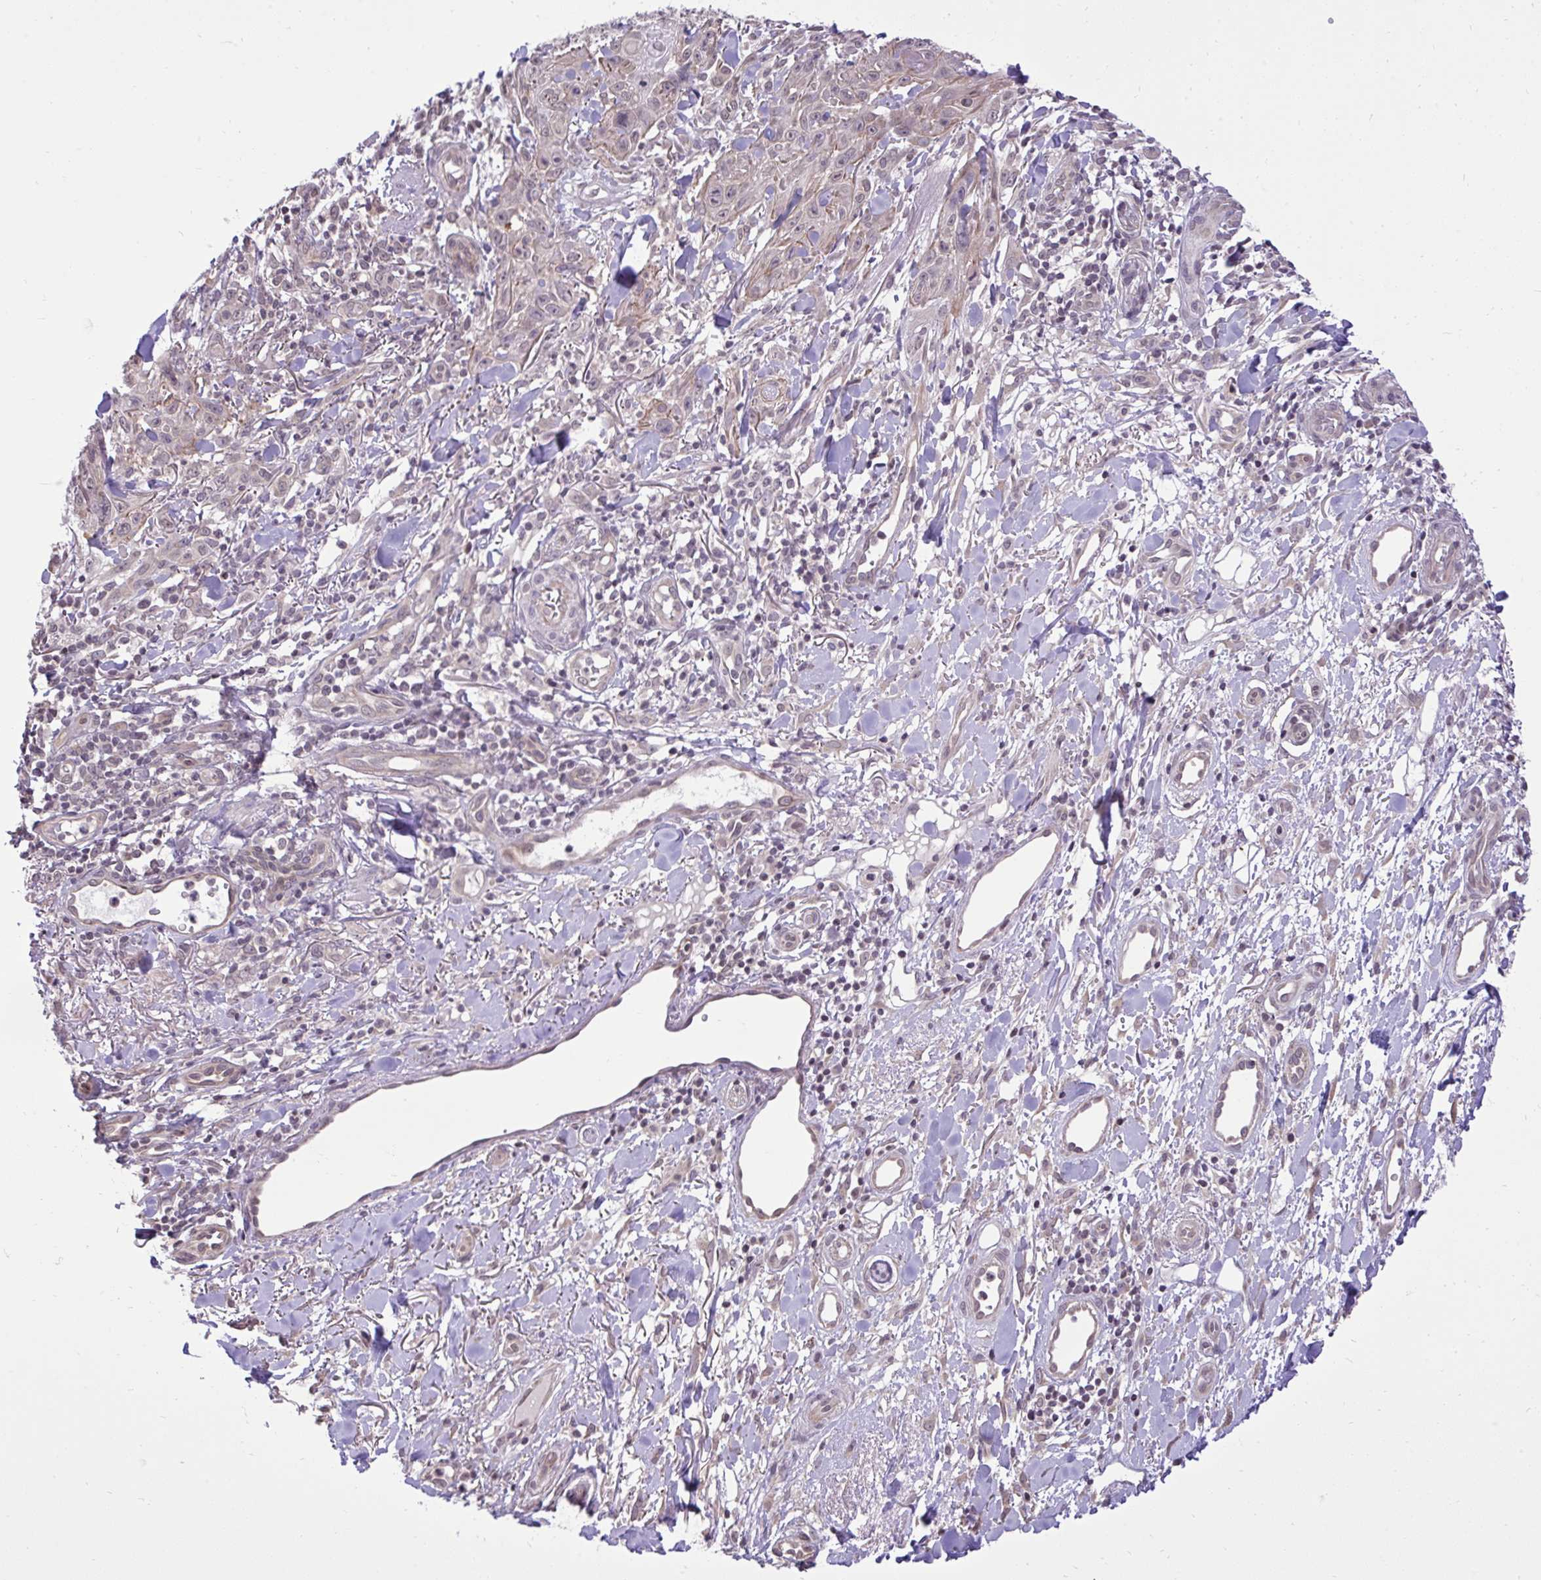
{"staining": {"intensity": "negative", "quantity": "none", "location": "none"}, "tissue": "skin cancer", "cell_type": "Tumor cells", "image_type": "cancer", "snomed": [{"axis": "morphology", "description": "Squamous cell carcinoma, NOS"}, {"axis": "topography", "description": "Skin"}], "caption": "A photomicrograph of squamous cell carcinoma (skin) stained for a protein demonstrates no brown staining in tumor cells.", "gene": "CYP20A1", "patient": {"sex": "male", "age": 86}}